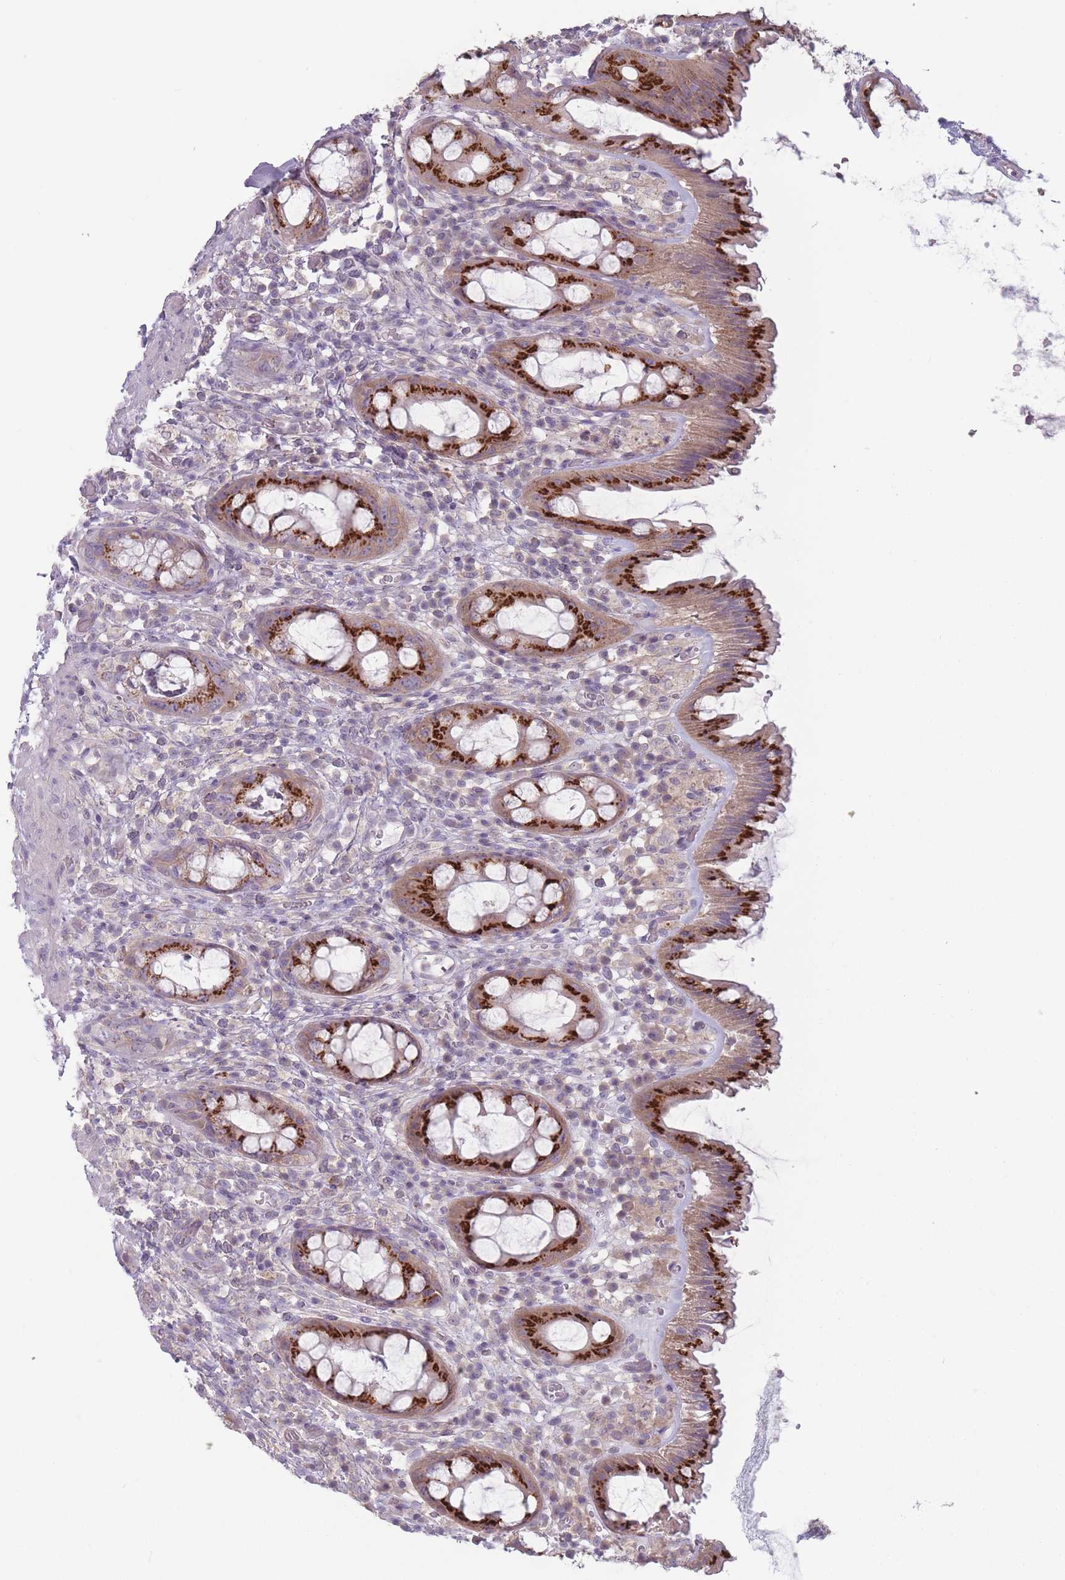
{"staining": {"intensity": "strong", "quantity": ">75%", "location": "cytoplasmic/membranous"}, "tissue": "rectum", "cell_type": "Glandular cells", "image_type": "normal", "snomed": [{"axis": "morphology", "description": "Normal tissue, NOS"}, {"axis": "topography", "description": "Rectum"}], "caption": "High-magnification brightfield microscopy of normal rectum stained with DAB (brown) and counterstained with hematoxylin (blue). glandular cells exhibit strong cytoplasmic/membranous staining is identified in approximately>75% of cells. The protein is shown in brown color, while the nuclei are stained blue.", "gene": "AKAIN1", "patient": {"sex": "female", "age": 57}}